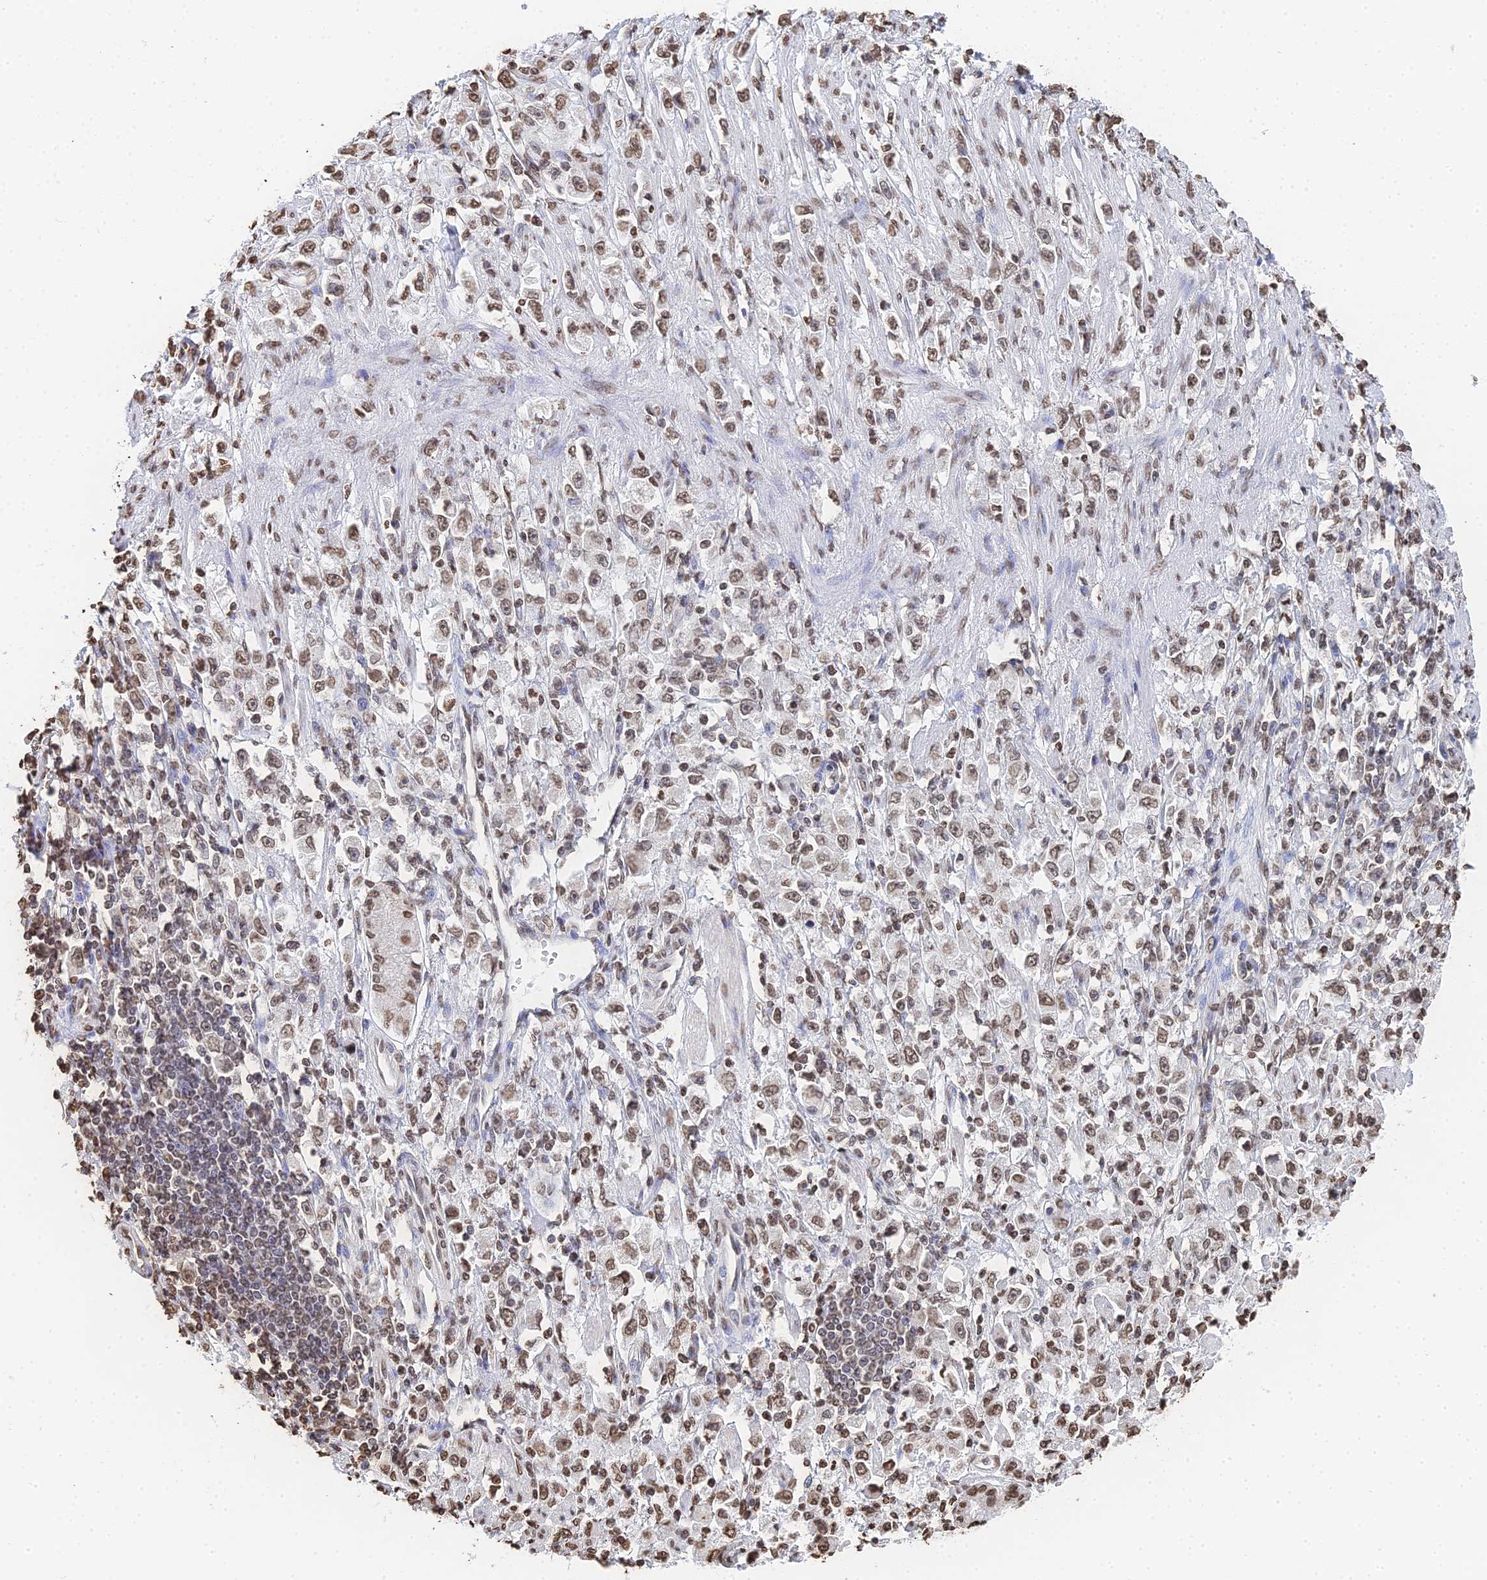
{"staining": {"intensity": "moderate", "quantity": ">75%", "location": "nuclear"}, "tissue": "stomach cancer", "cell_type": "Tumor cells", "image_type": "cancer", "snomed": [{"axis": "morphology", "description": "Adenocarcinoma, NOS"}, {"axis": "topography", "description": "Stomach"}], "caption": "Stomach adenocarcinoma stained with immunohistochemistry reveals moderate nuclear expression in approximately >75% of tumor cells.", "gene": "GBP3", "patient": {"sex": "female", "age": 59}}